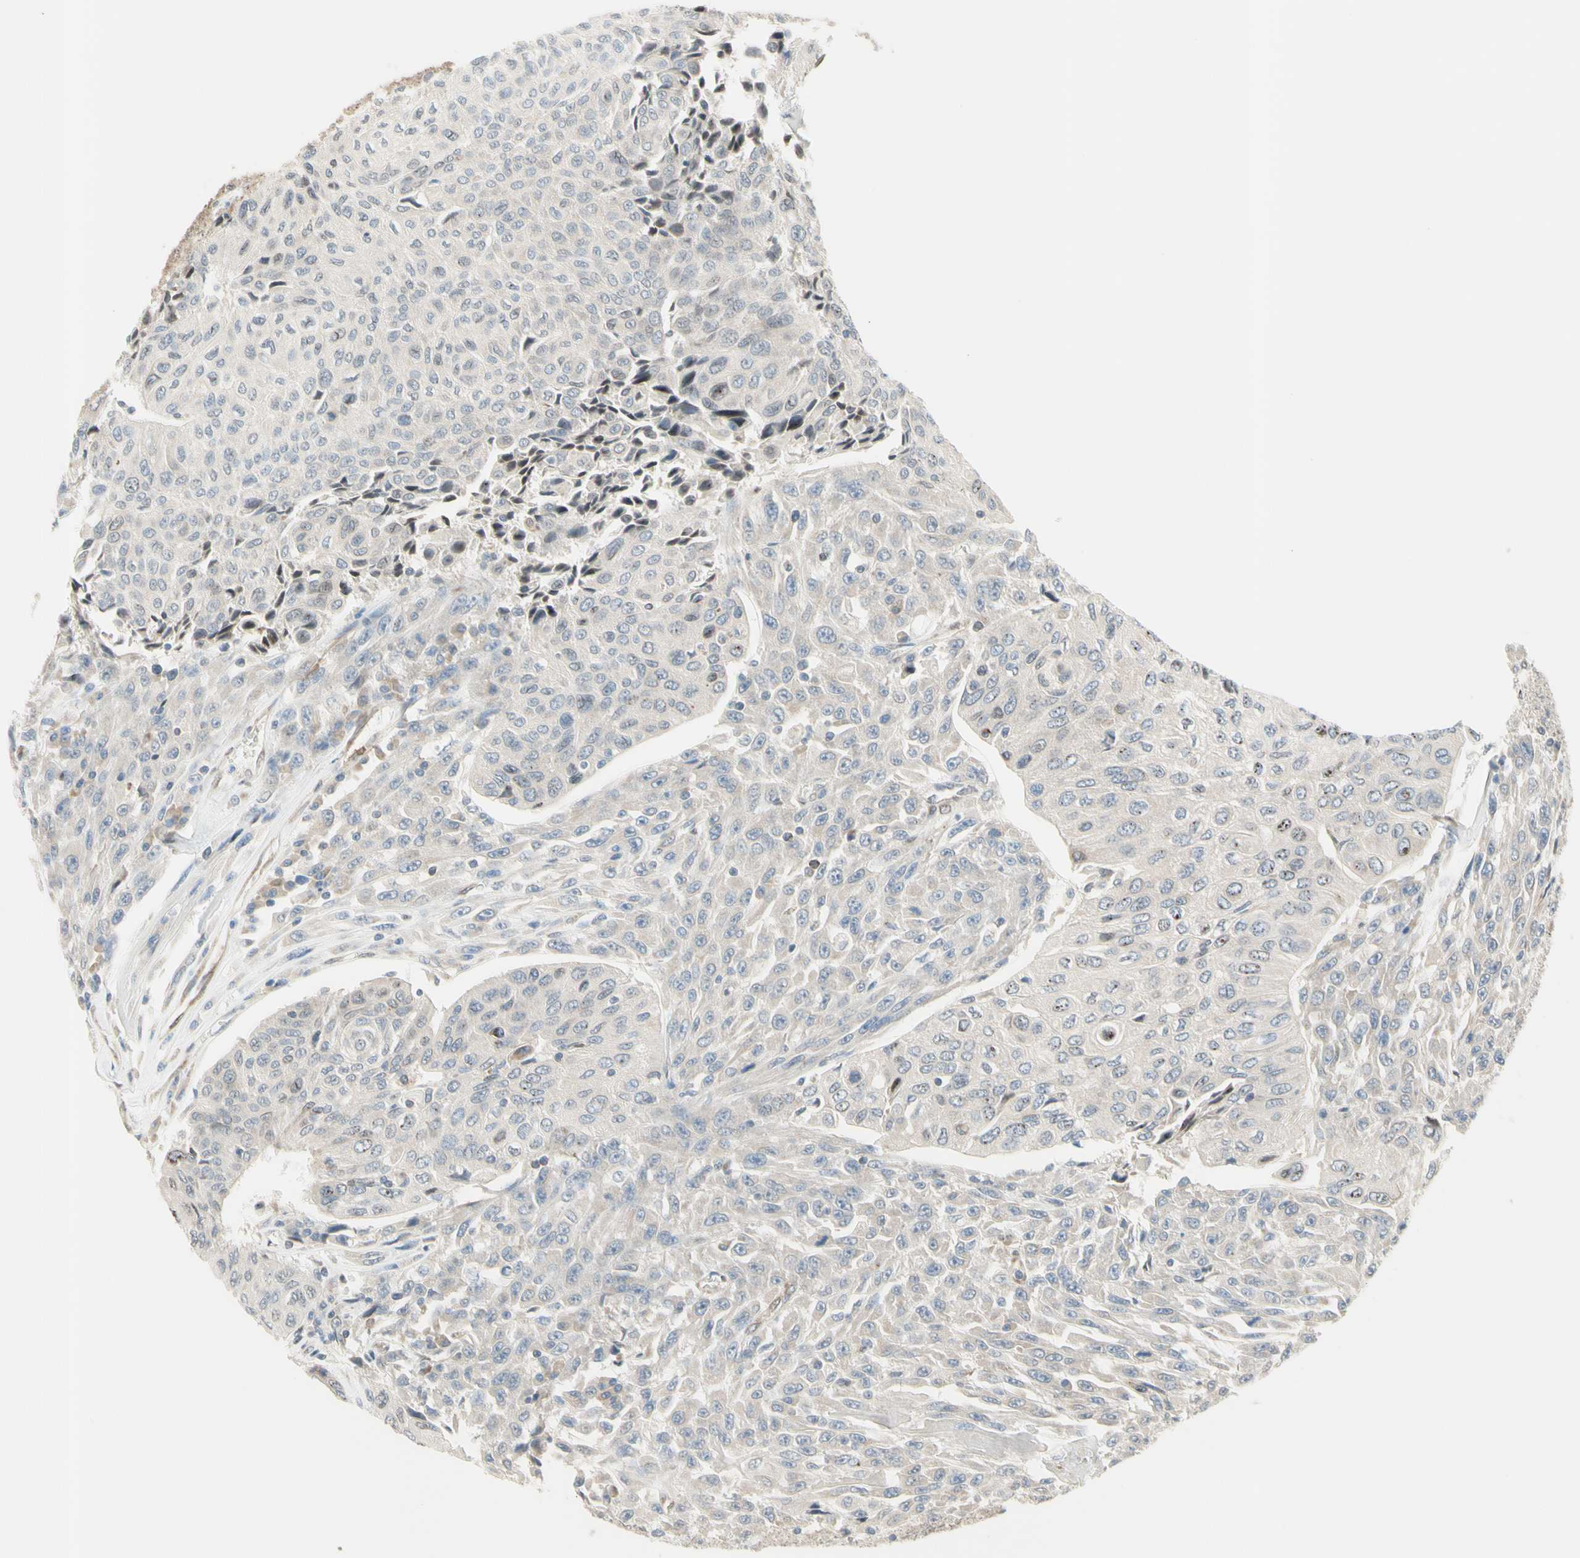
{"staining": {"intensity": "weak", "quantity": "25%-75%", "location": "cytoplasmic/membranous,nuclear"}, "tissue": "urothelial cancer", "cell_type": "Tumor cells", "image_type": "cancer", "snomed": [{"axis": "morphology", "description": "Urothelial carcinoma, High grade"}, {"axis": "topography", "description": "Urinary bladder"}], "caption": "Human urothelial carcinoma (high-grade) stained with a protein marker shows weak staining in tumor cells.", "gene": "TRAF2", "patient": {"sex": "male", "age": 66}}